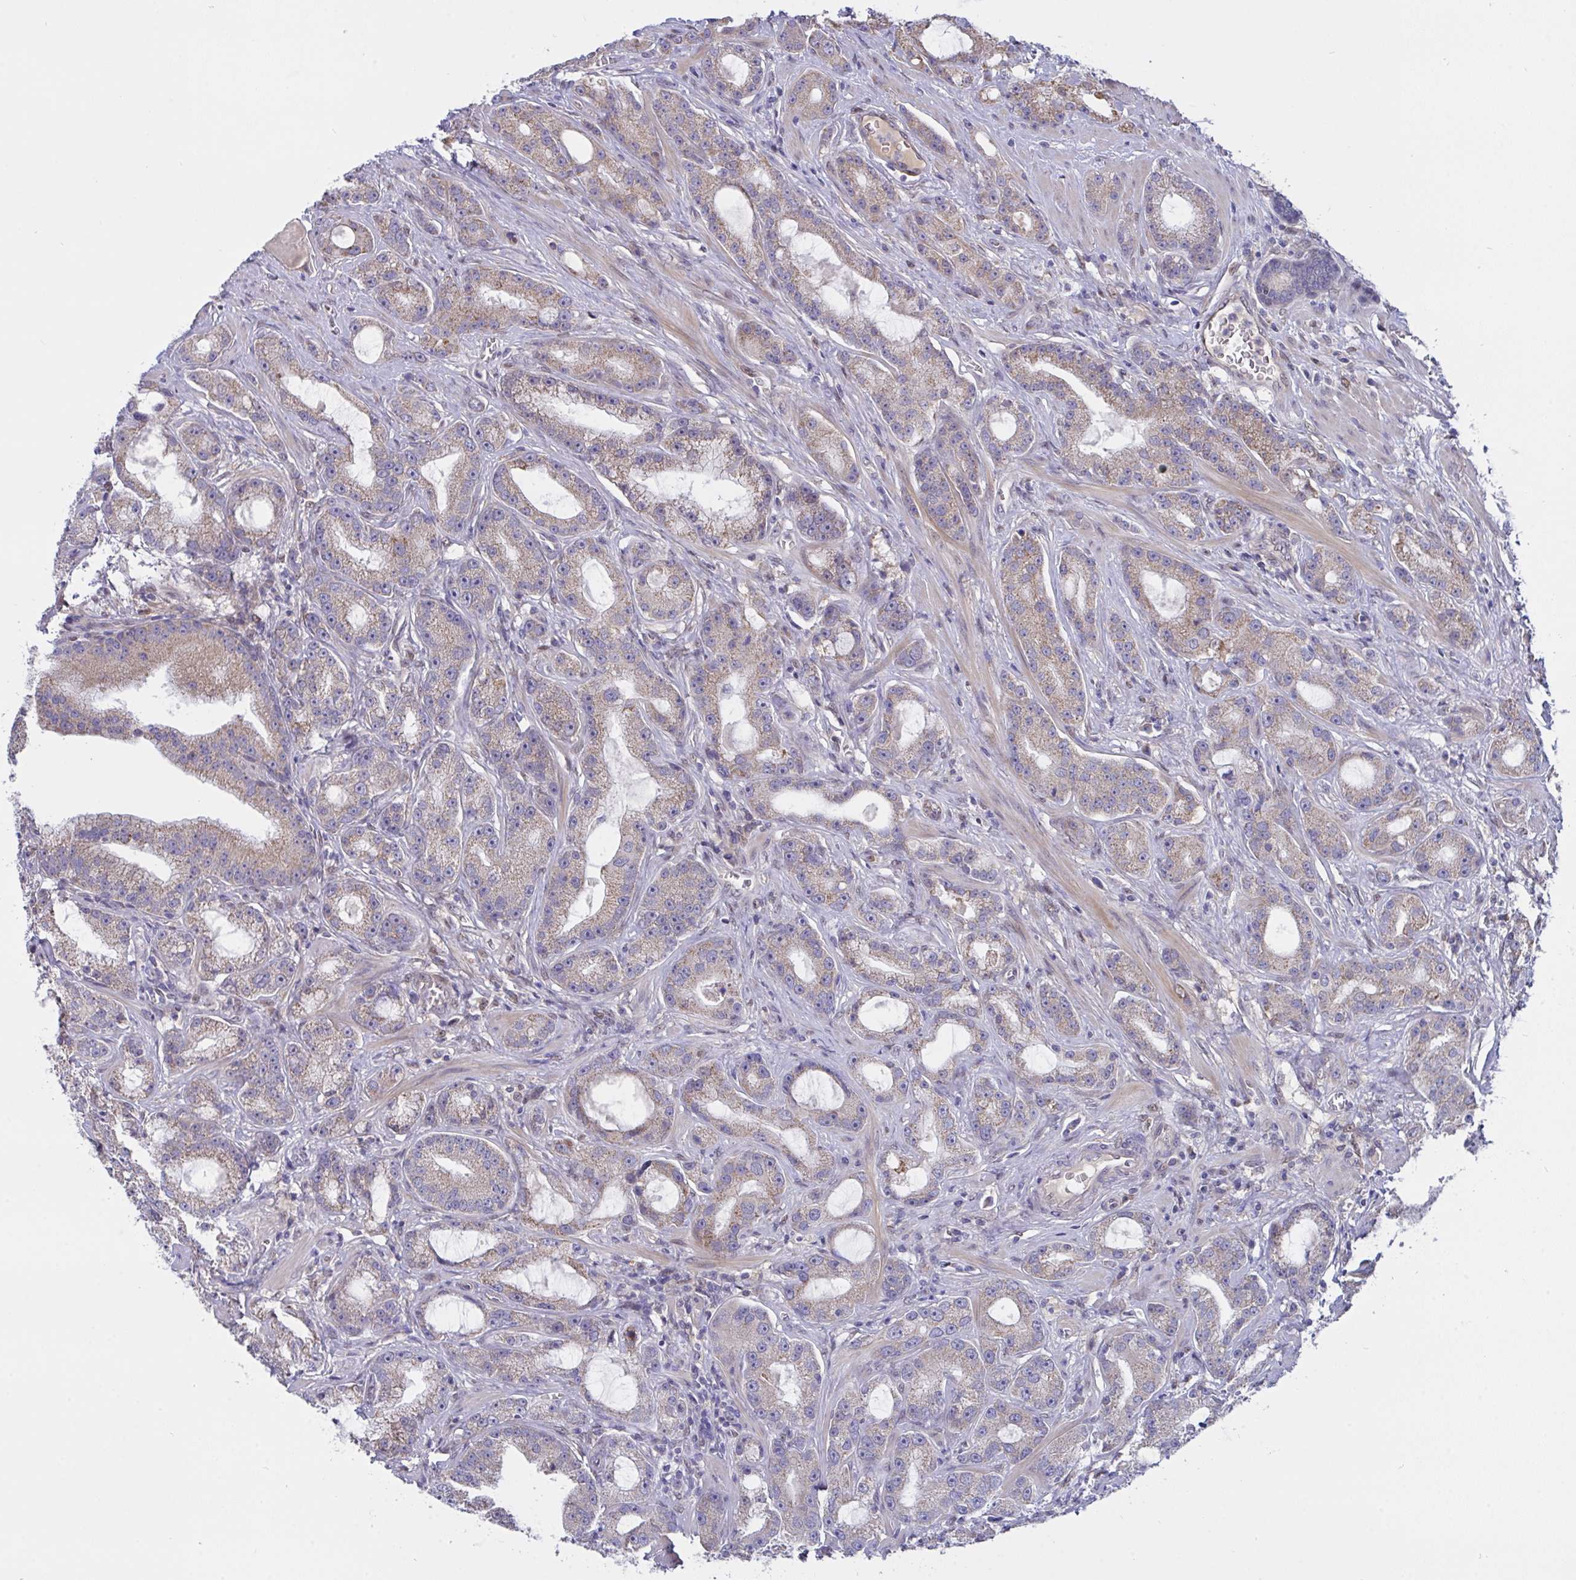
{"staining": {"intensity": "weak", "quantity": ">75%", "location": "cytoplasmic/membranous"}, "tissue": "prostate cancer", "cell_type": "Tumor cells", "image_type": "cancer", "snomed": [{"axis": "morphology", "description": "Adenocarcinoma, High grade"}, {"axis": "topography", "description": "Prostate"}], "caption": "DAB (3,3'-diaminobenzidine) immunohistochemical staining of prostate high-grade adenocarcinoma reveals weak cytoplasmic/membranous protein positivity in approximately >75% of tumor cells. The staining was performed using DAB (3,3'-diaminobenzidine) to visualize the protein expression in brown, while the nuclei were stained in blue with hematoxylin (Magnification: 20x).", "gene": "L3HYPDH", "patient": {"sex": "male", "age": 65}}